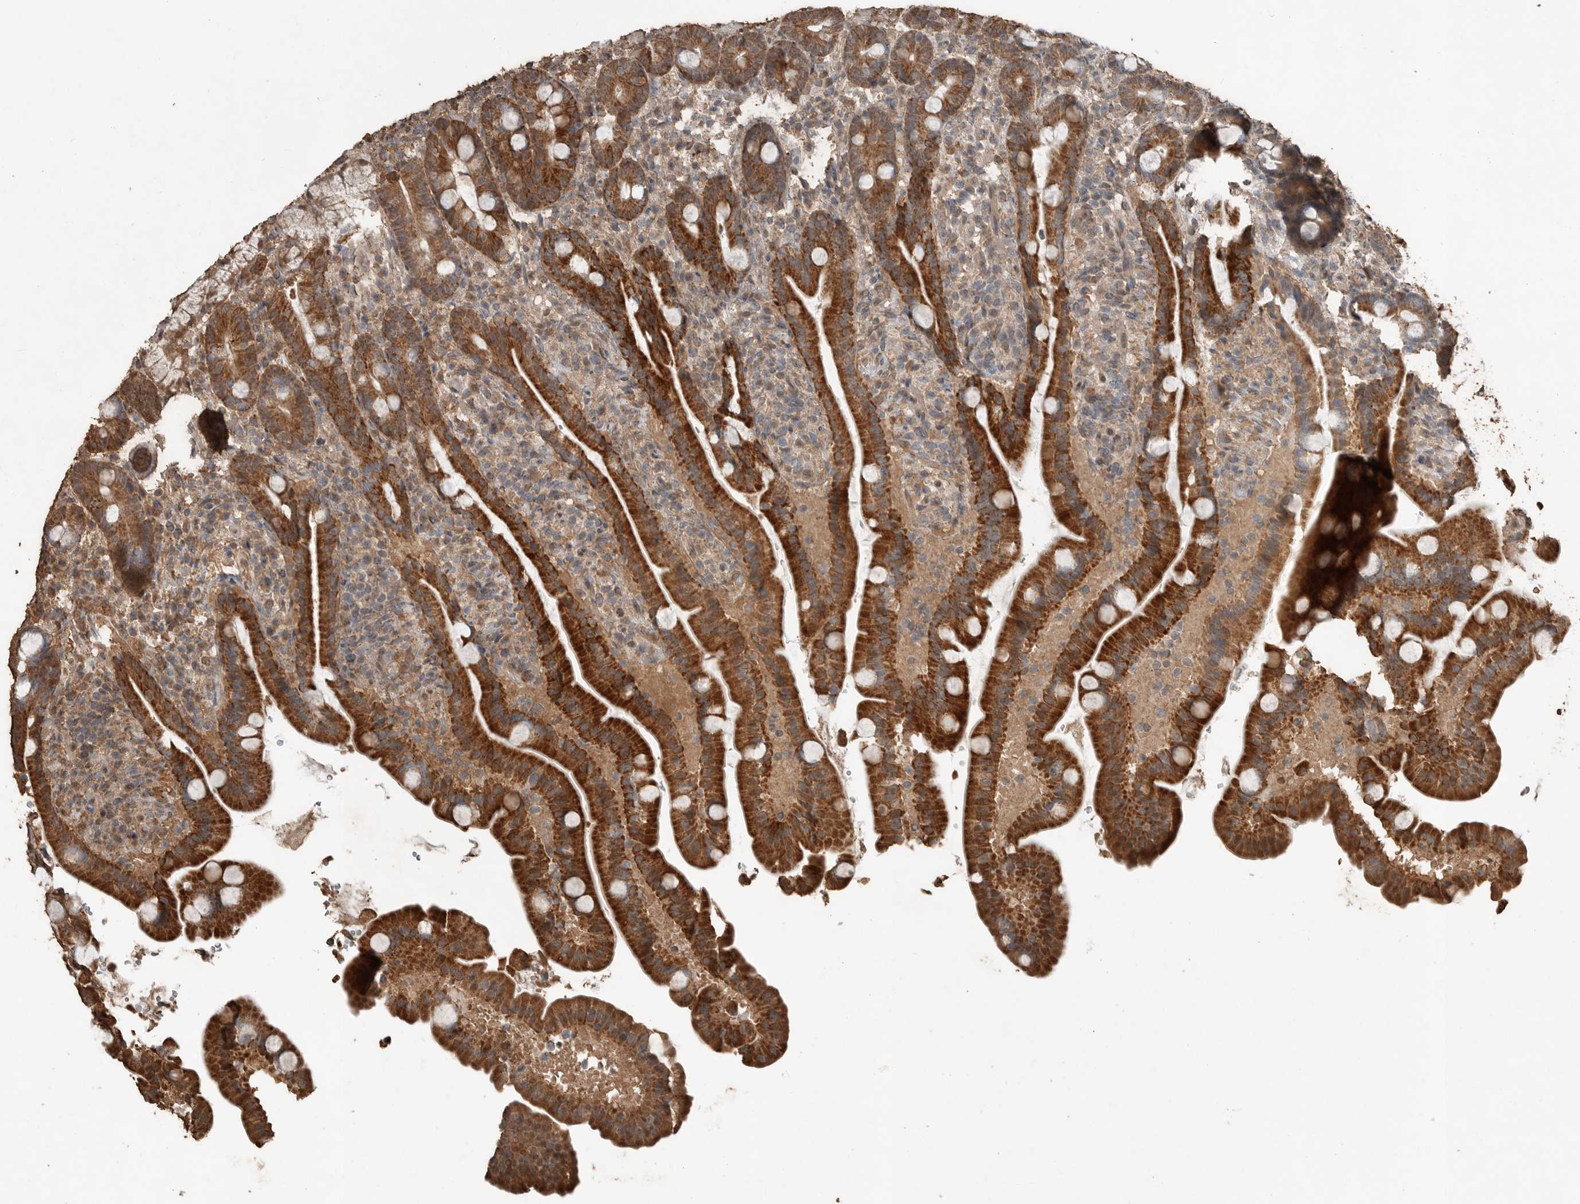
{"staining": {"intensity": "strong", "quantity": ">75%", "location": "cytoplasmic/membranous"}, "tissue": "duodenum", "cell_type": "Glandular cells", "image_type": "normal", "snomed": [{"axis": "morphology", "description": "Normal tissue, NOS"}, {"axis": "topography", "description": "Duodenum"}], "caption": "Immunohistochemical staining of benign human duodenum shows high levels of strong cytoplasmic/membranous expression in approximately >75% of glandular cells.", "gene": "BLZF1", "patient": {"sex": "male", "age": 54}}